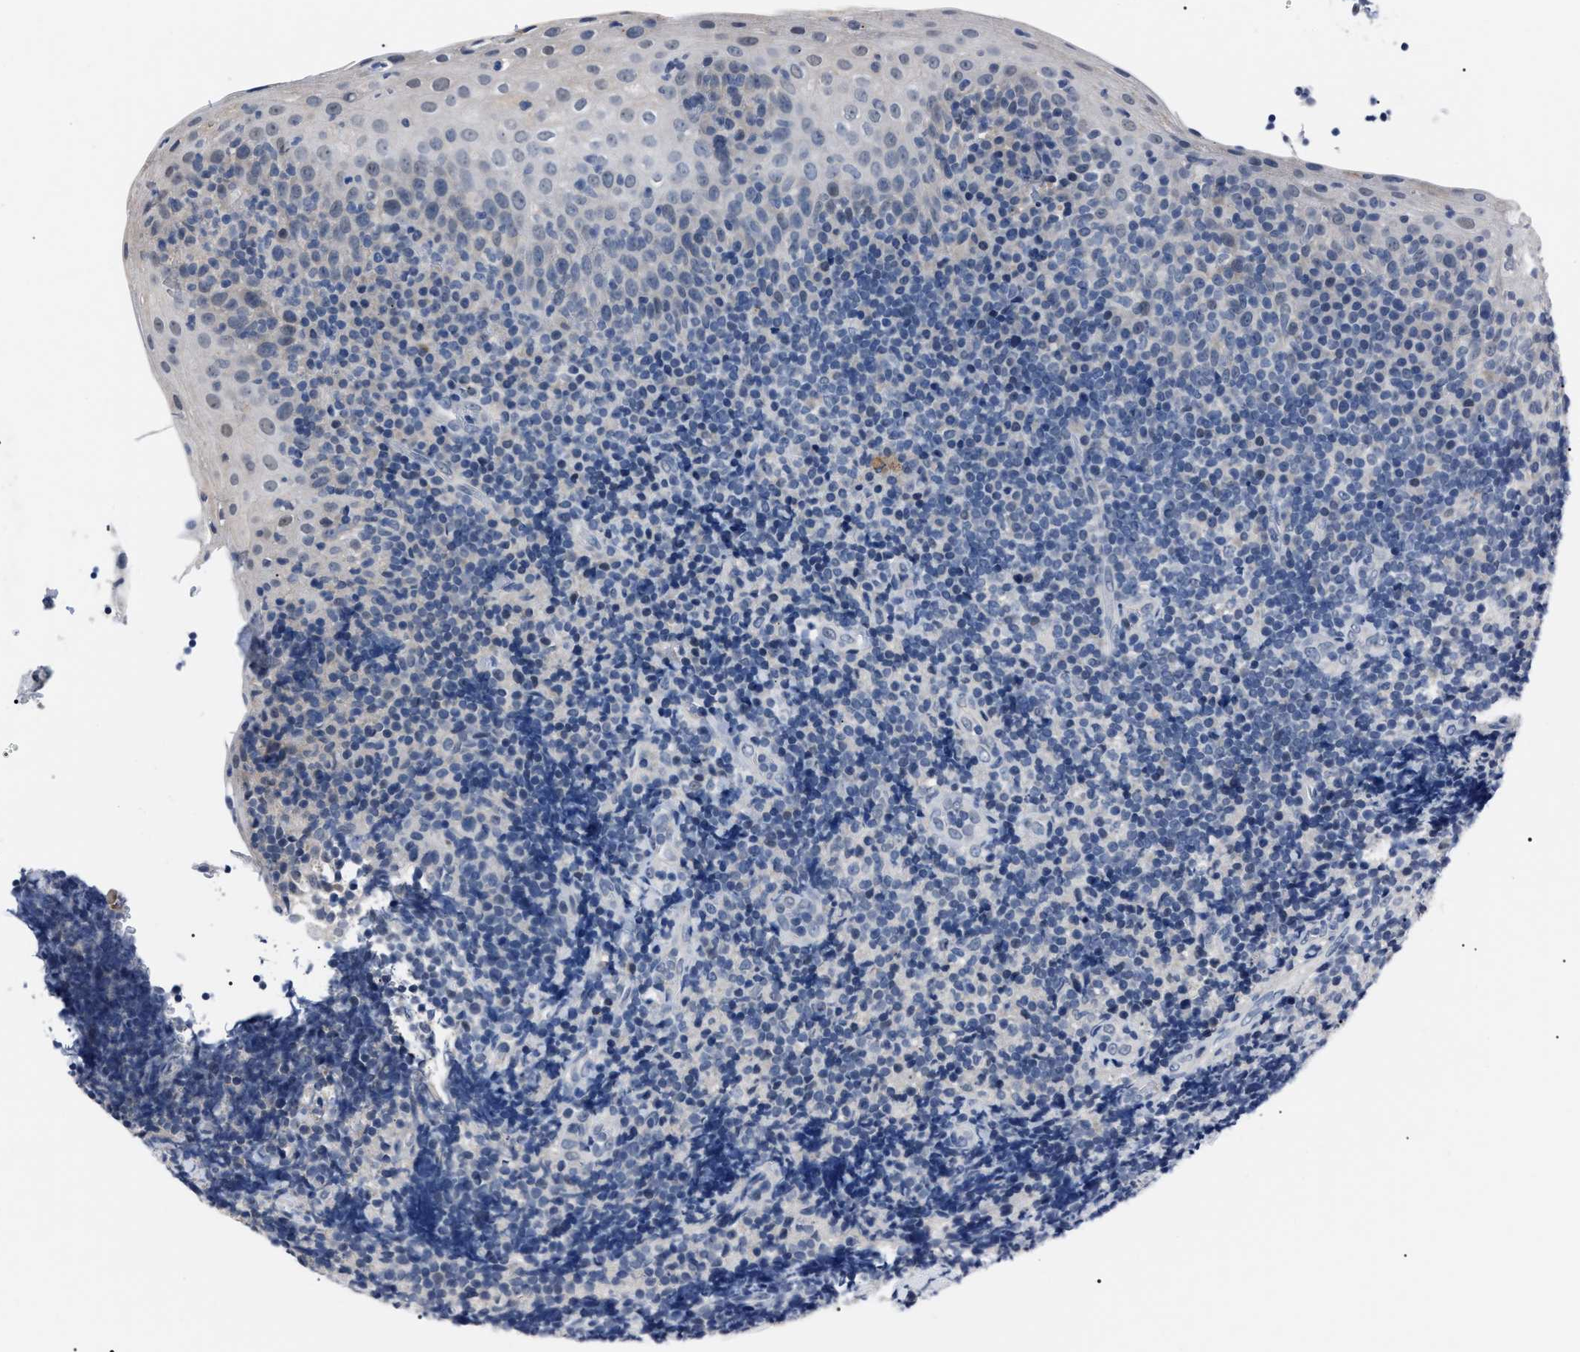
{"staining": {"intensity": "negative", "quantity": "none", "location": "none"}, "tissue": "tonsil", "cell_type": "Germinal center cells", "image_type": "normal", "snomed": [{"axis": "morphology", "description": "Normal tissue, NOS"}, {"axis": "topography", "description": "Tonsil"}], "caption": "Immunohistochemistry (IHC) micrograph of unremarkable tonsil stained for a protein (brown), which displays no staining in germinal center cells. (IHC, brightfield microscopy, high magnification).", "gene": "LRWD1", "patient": {"sex": "male", "age": 37}}